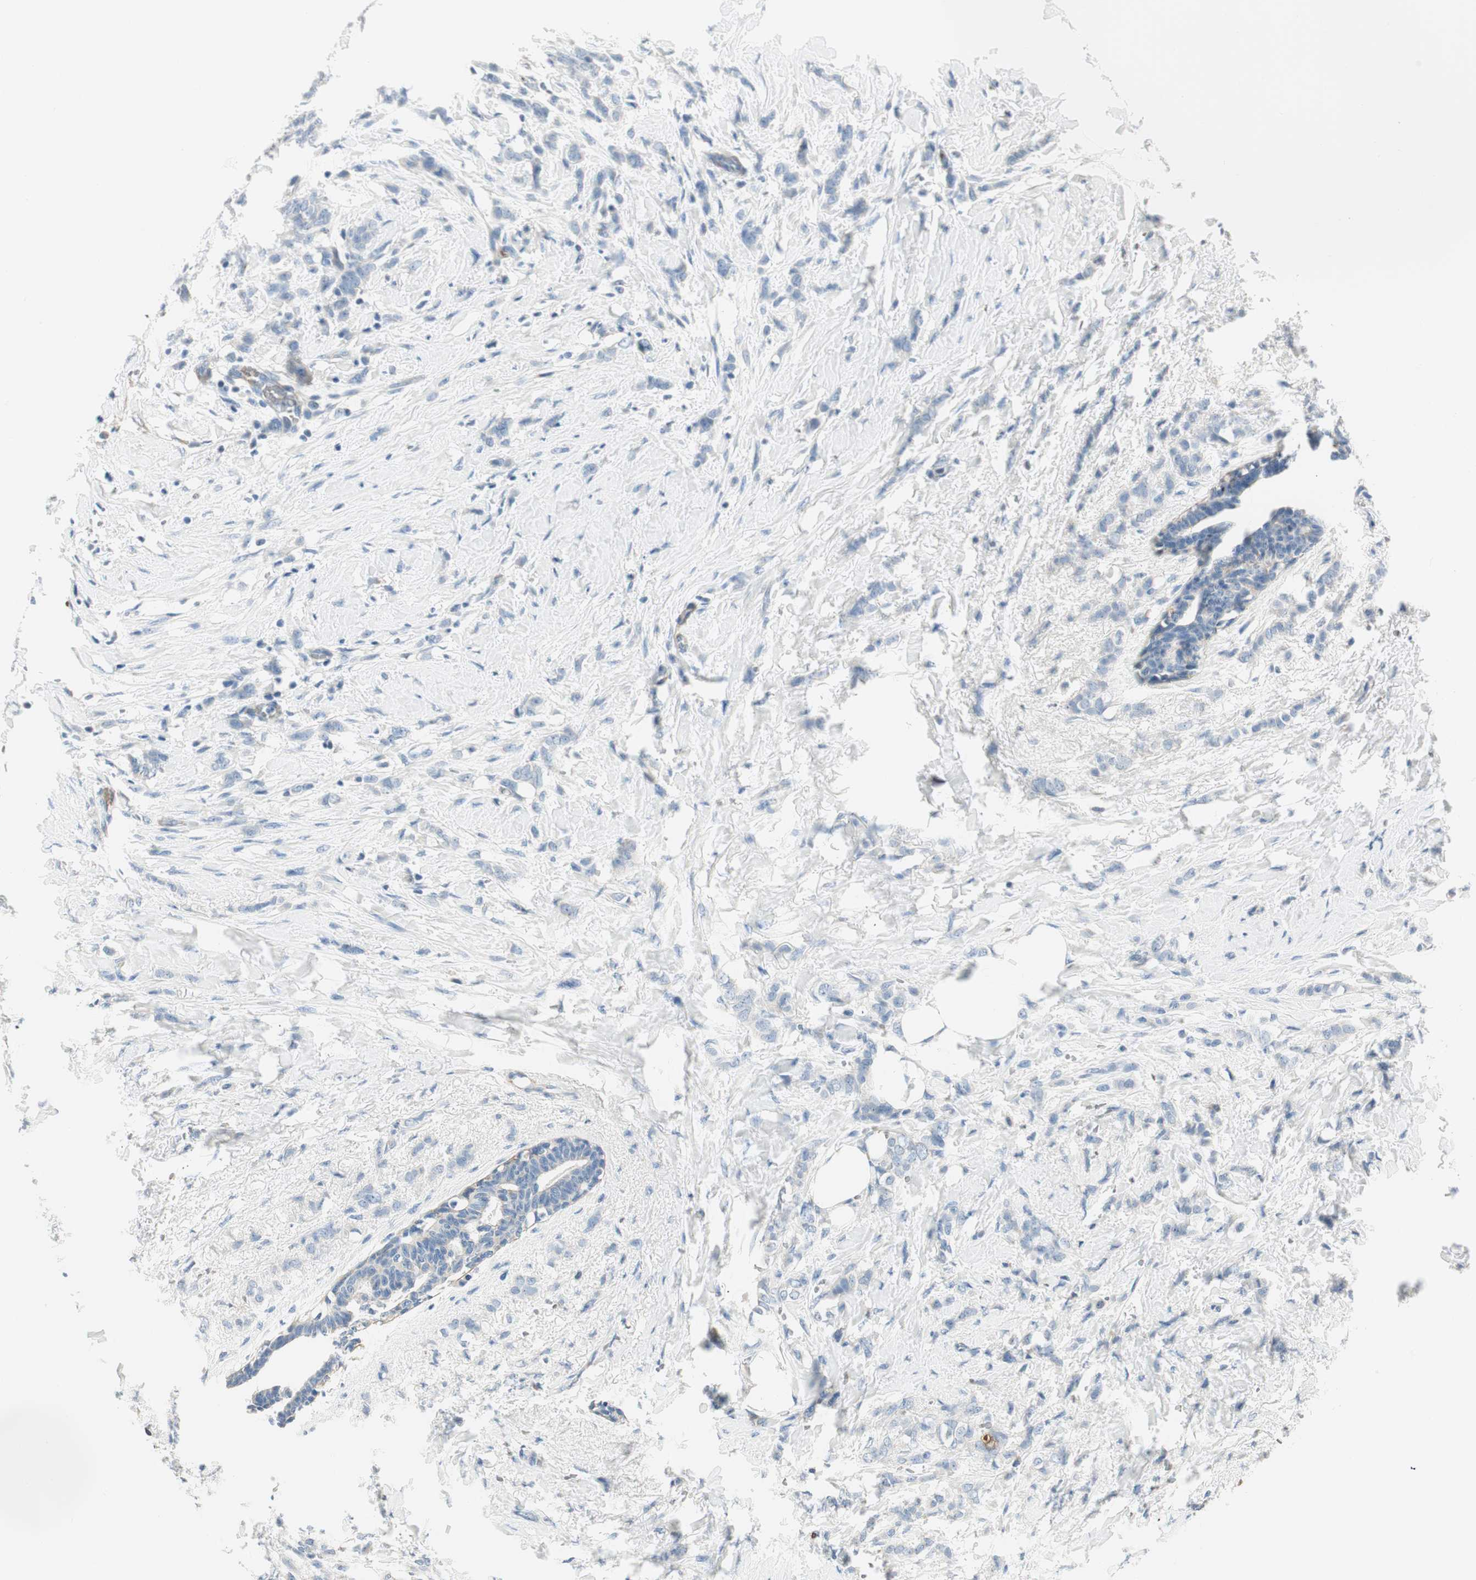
{"staining": {"intensity": "negative", "quantity": "none", "location": "none"}, "tissue": "breast cancer", "cell_type": "Tumor cells", "image_type": "cancer", "snomed": [{"axis": "morphology", "description": "Lobular carcinoma, in situ"}, {"axis": "morphology", "description": "Lobular carcinoma"}, {"axis": "topography", "description": "Breast"}], "caption": "IHC photomicrograph of human breast cancer stained for a protein (brown), which displays no positivity in tumor cells.", "gene": "RORB", "patient": {"sex": "female", "age": 41}}